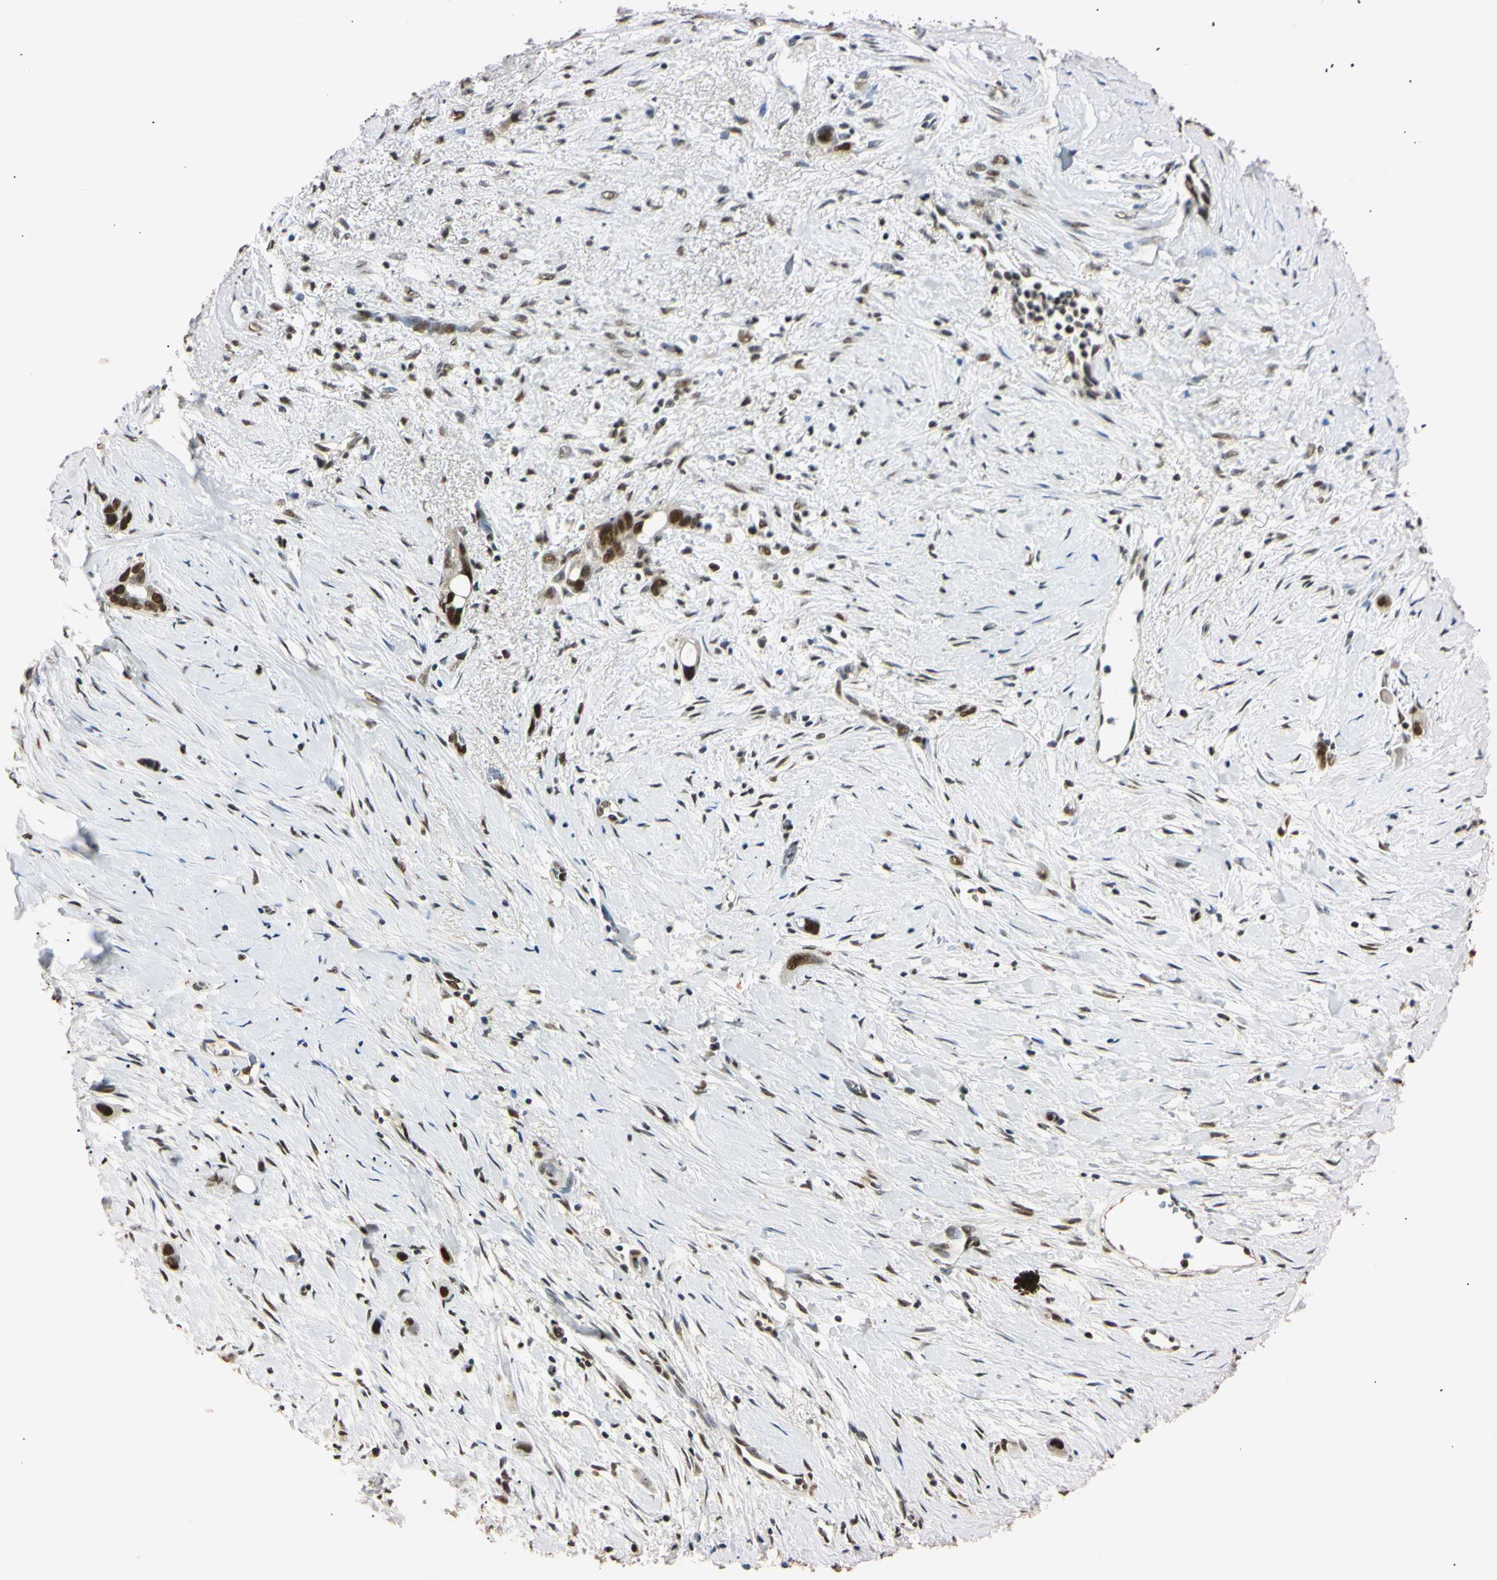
{"staining": {"intensity": "strong", "quantity": ">75%", "location": "nuclear"}, "tissue": "liver cancer", "cell_type": "Tumor cells", "image_type": "cancer", "snomed": [{"axis": "morphology", "description": "Cholangiocarcinoma"}, {"axis": "topography", "description": "Liver"}], "caption": "Immunohistochemistry of liver cholangiocarcinoma reveals high levels of strong nuclear positivity in approximately >75% of tumor cells. (IHC, brightfield microscopy, high magnification).", "gene": "SMARCA5", "patient": {"sex": "female", "age": 65}}